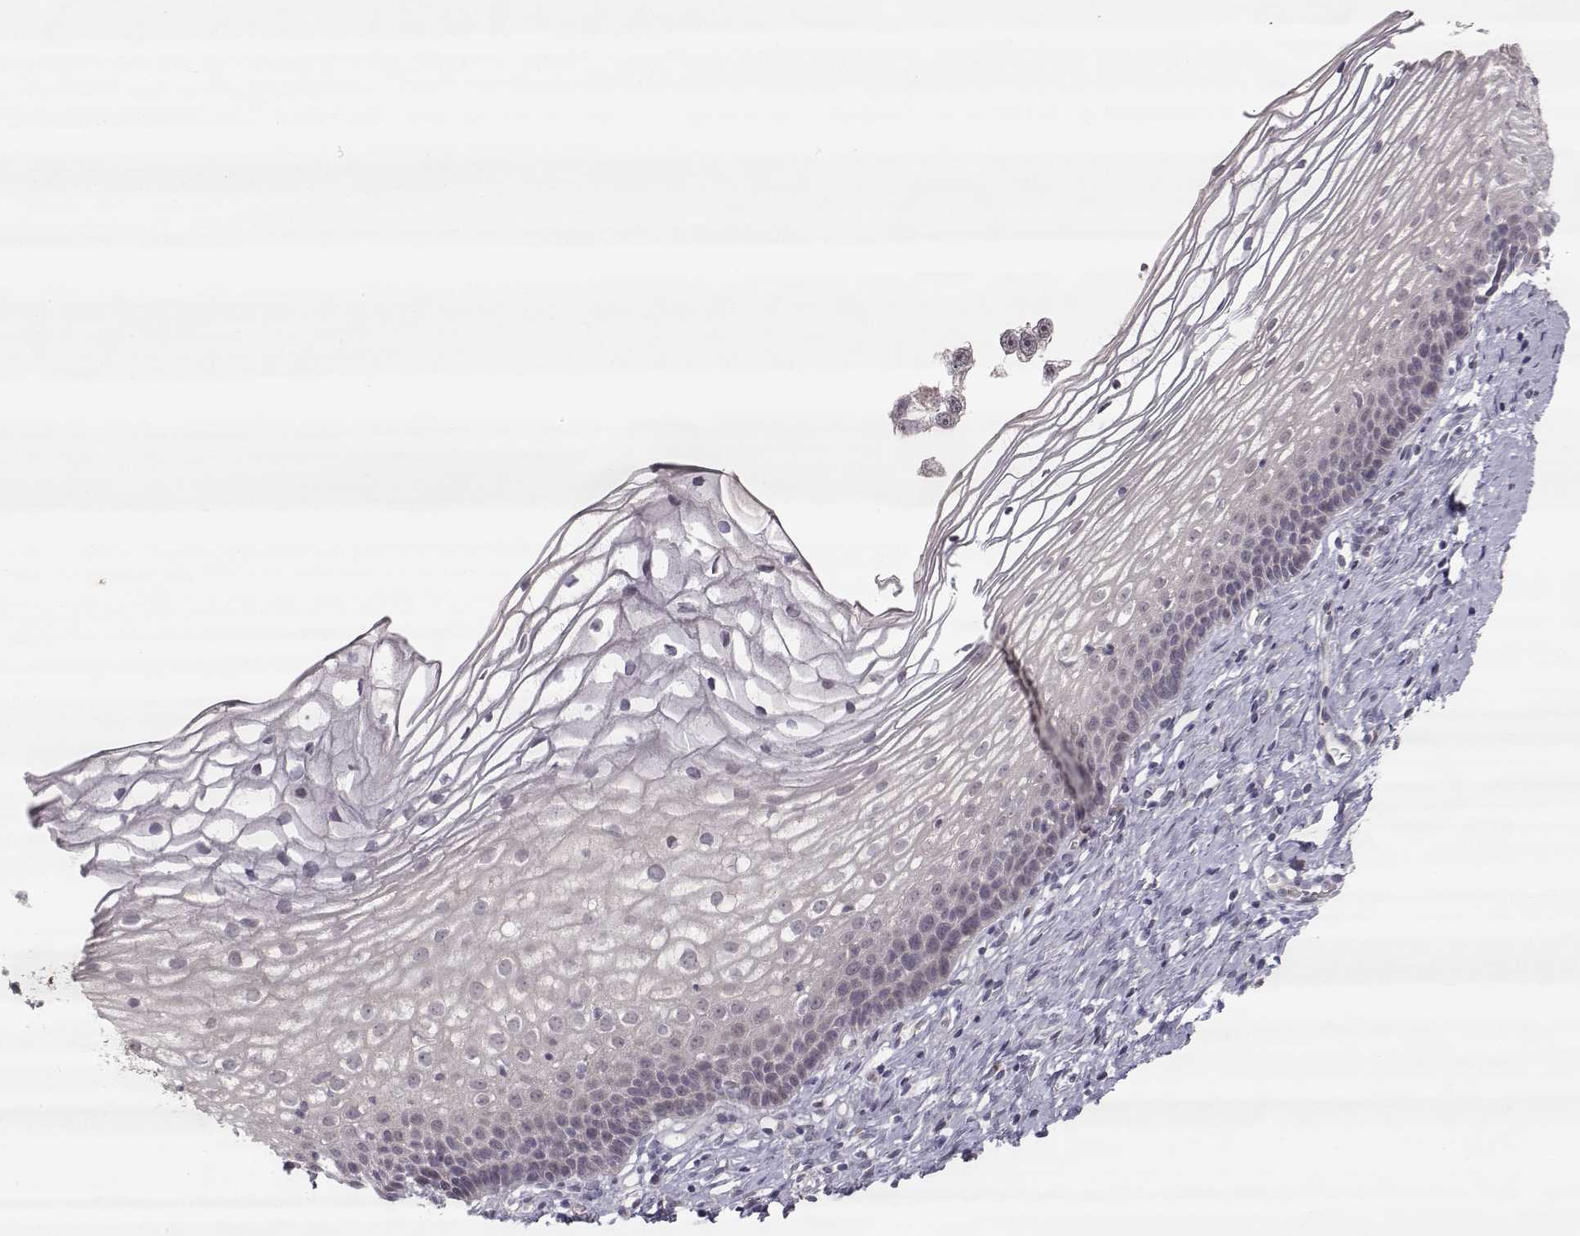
{"staining": {"intensity": "negative", "quantity": "none", "location": "none"}, "tissue": "cervix", "cell_type": "Glandular cells", "image_type": "normal", "snomed": [{"axis": "morphology", "description": "Normal tissue, NOS"}, {"axis": "topography", "description": "Cervix"}], "caption": "DAB (3,3'-diaminobenzidine) immunohistochemical staining of unremarkable human cervix exhibits no significant staining in glandular cells.", "gene": "PNMT", "patient": {"sex": "female", "age": 39}}